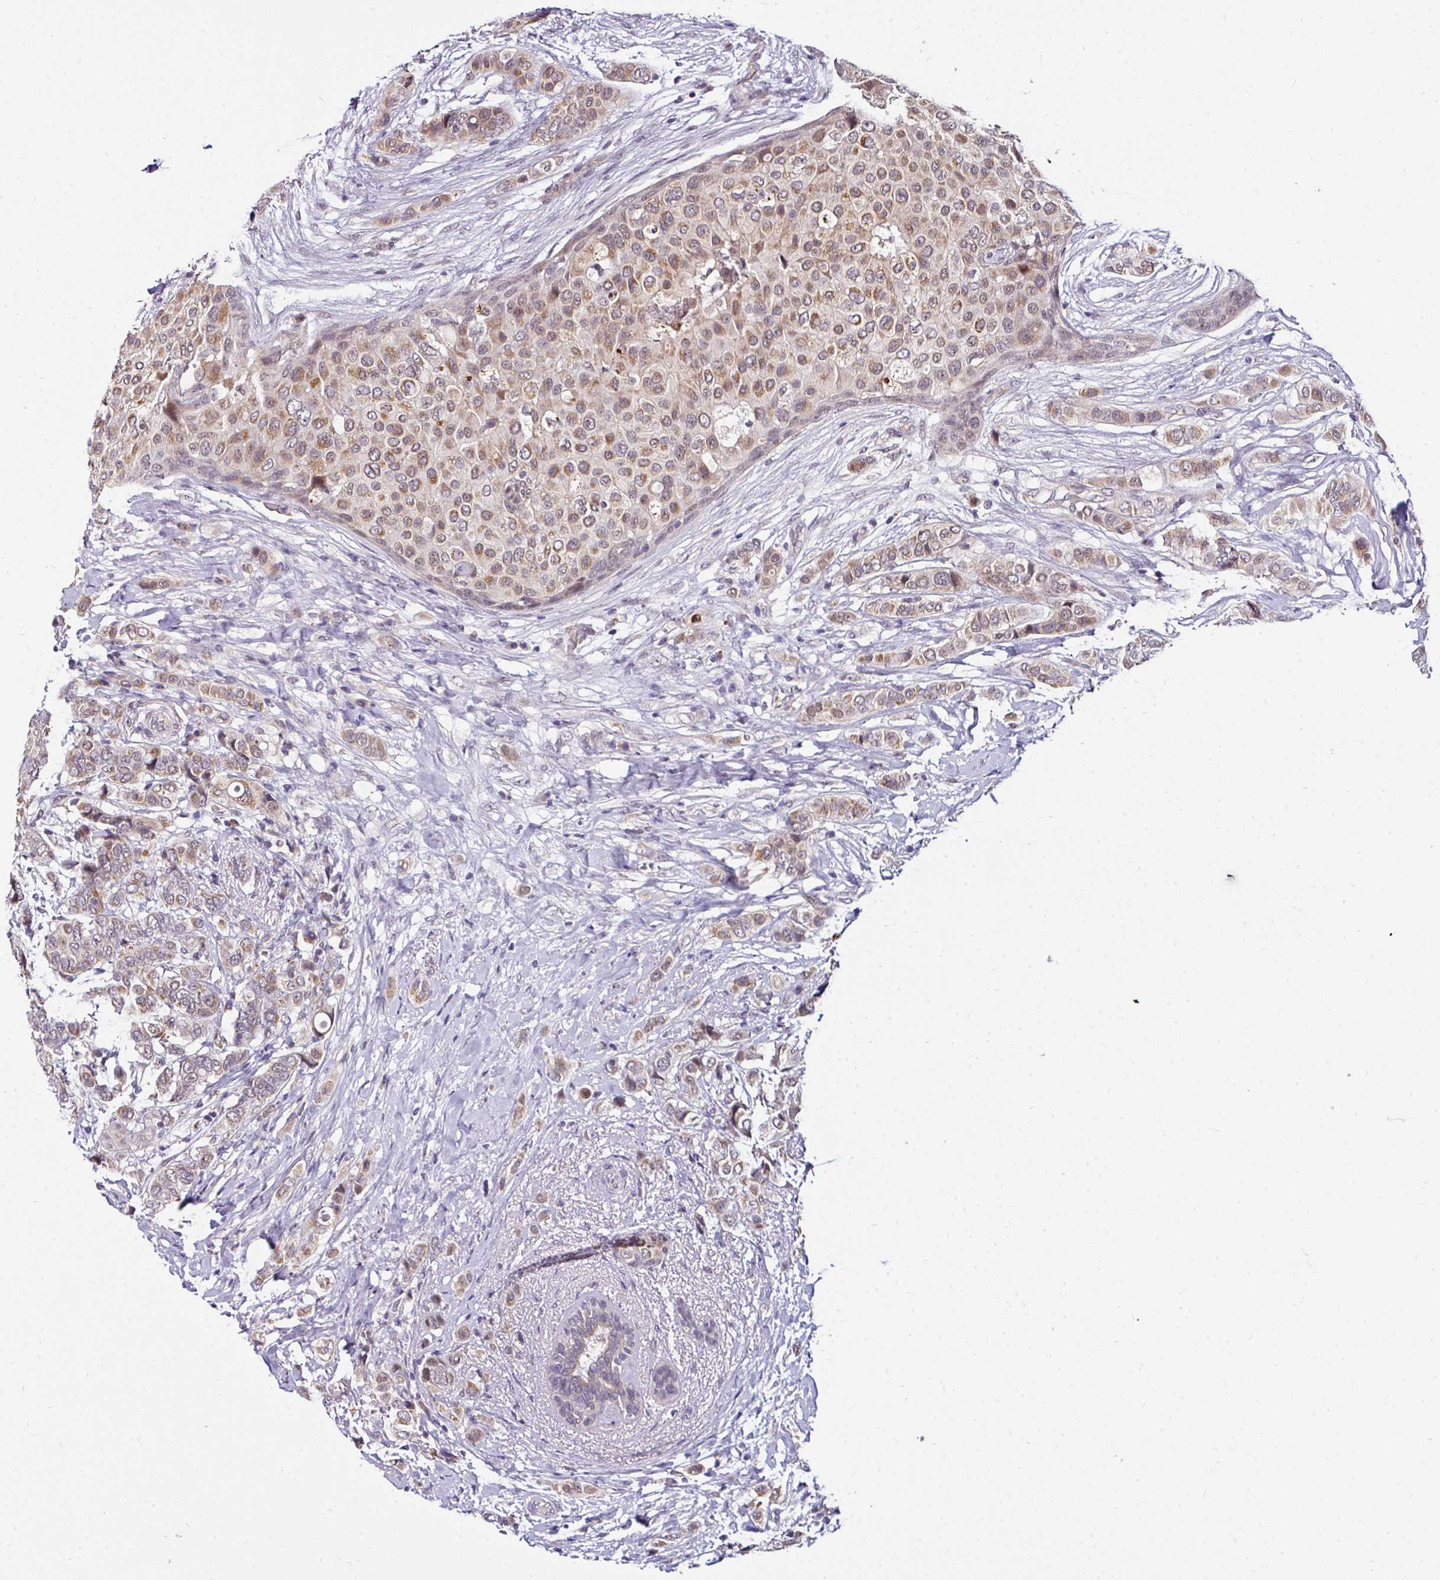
{"staining": {"intensity": "moderate", "quantity": ">75%", "location": "cytoplasmic/membranous"}, "tissue": "breast cancer", "cell_type": "Tumor cells", "image_type": "cancer", "snomed": [{"axis": "morphology", "description": "Lobular carcinoma"}, {"axis": "topography", "description": "Breast"}], "caption": "Immunohistochemistry micrograph of breast cancer stained for a protein (brown), which reveals medium levels of moderate cytoplasmic/membranous expression in about >75% of tumor cells.", "gene": "NAPSA", "patient": {"sex": "female", "age": 51}}